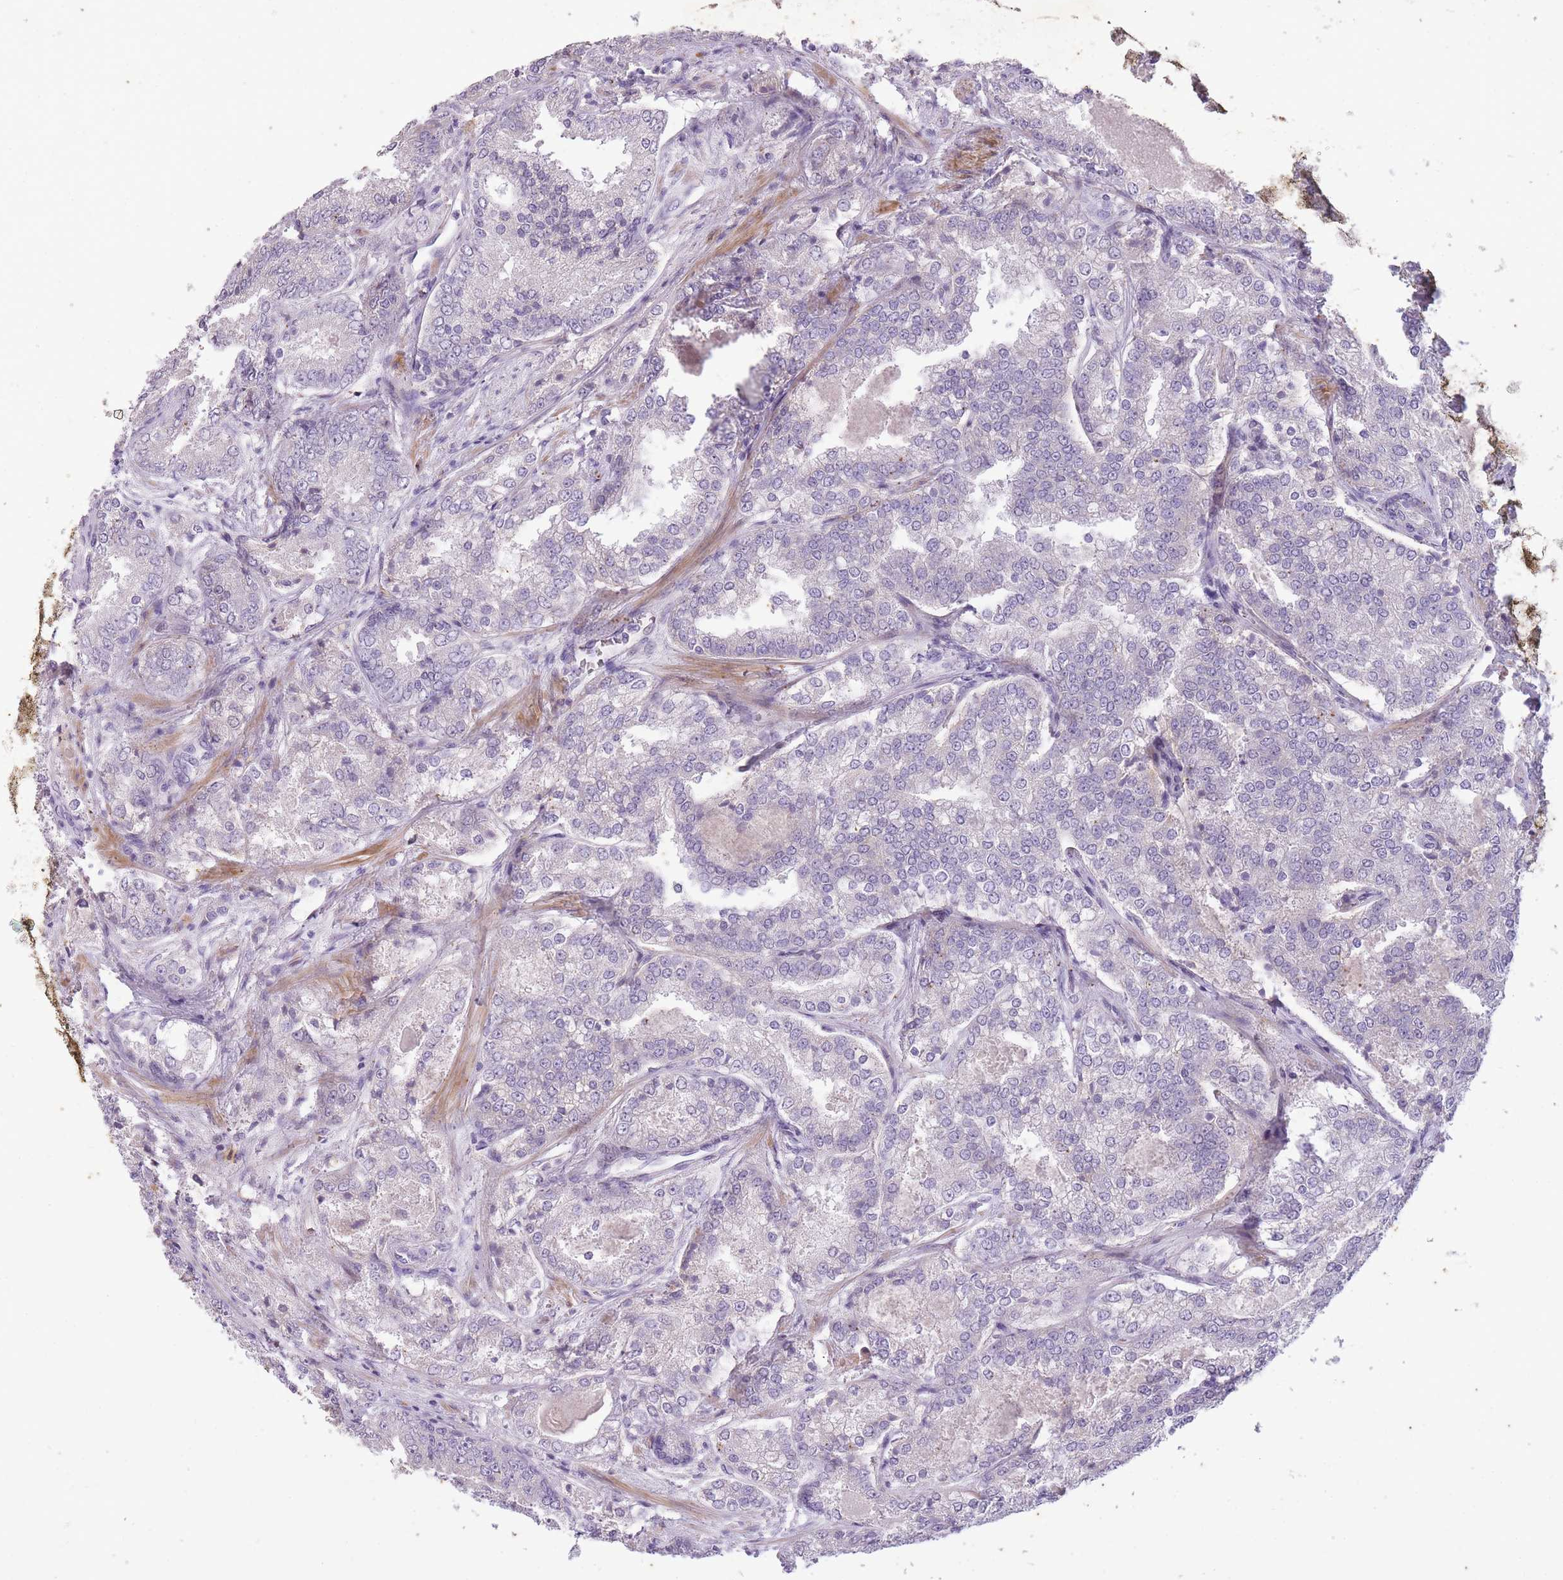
{"staining": {"intensity": "negative", "quantity": "none", "location": "none"}, "tissue": "prostate cancer", "cell_type": "Tumor cells", "image_type": "cancer", "snomed": [{"axis": "morphology", "description": "Adenocarcinoma, High grade"}, {"axis": "topography", "description": "Prostate"}], "caption": "DAB immunohistochemical staining of human high-grade adenocarcinoma (prostate) exhibits no significant staining in tumor cells.", "gene": "CNTNAP3", "patient": {"sex": "male", "age": 63}}